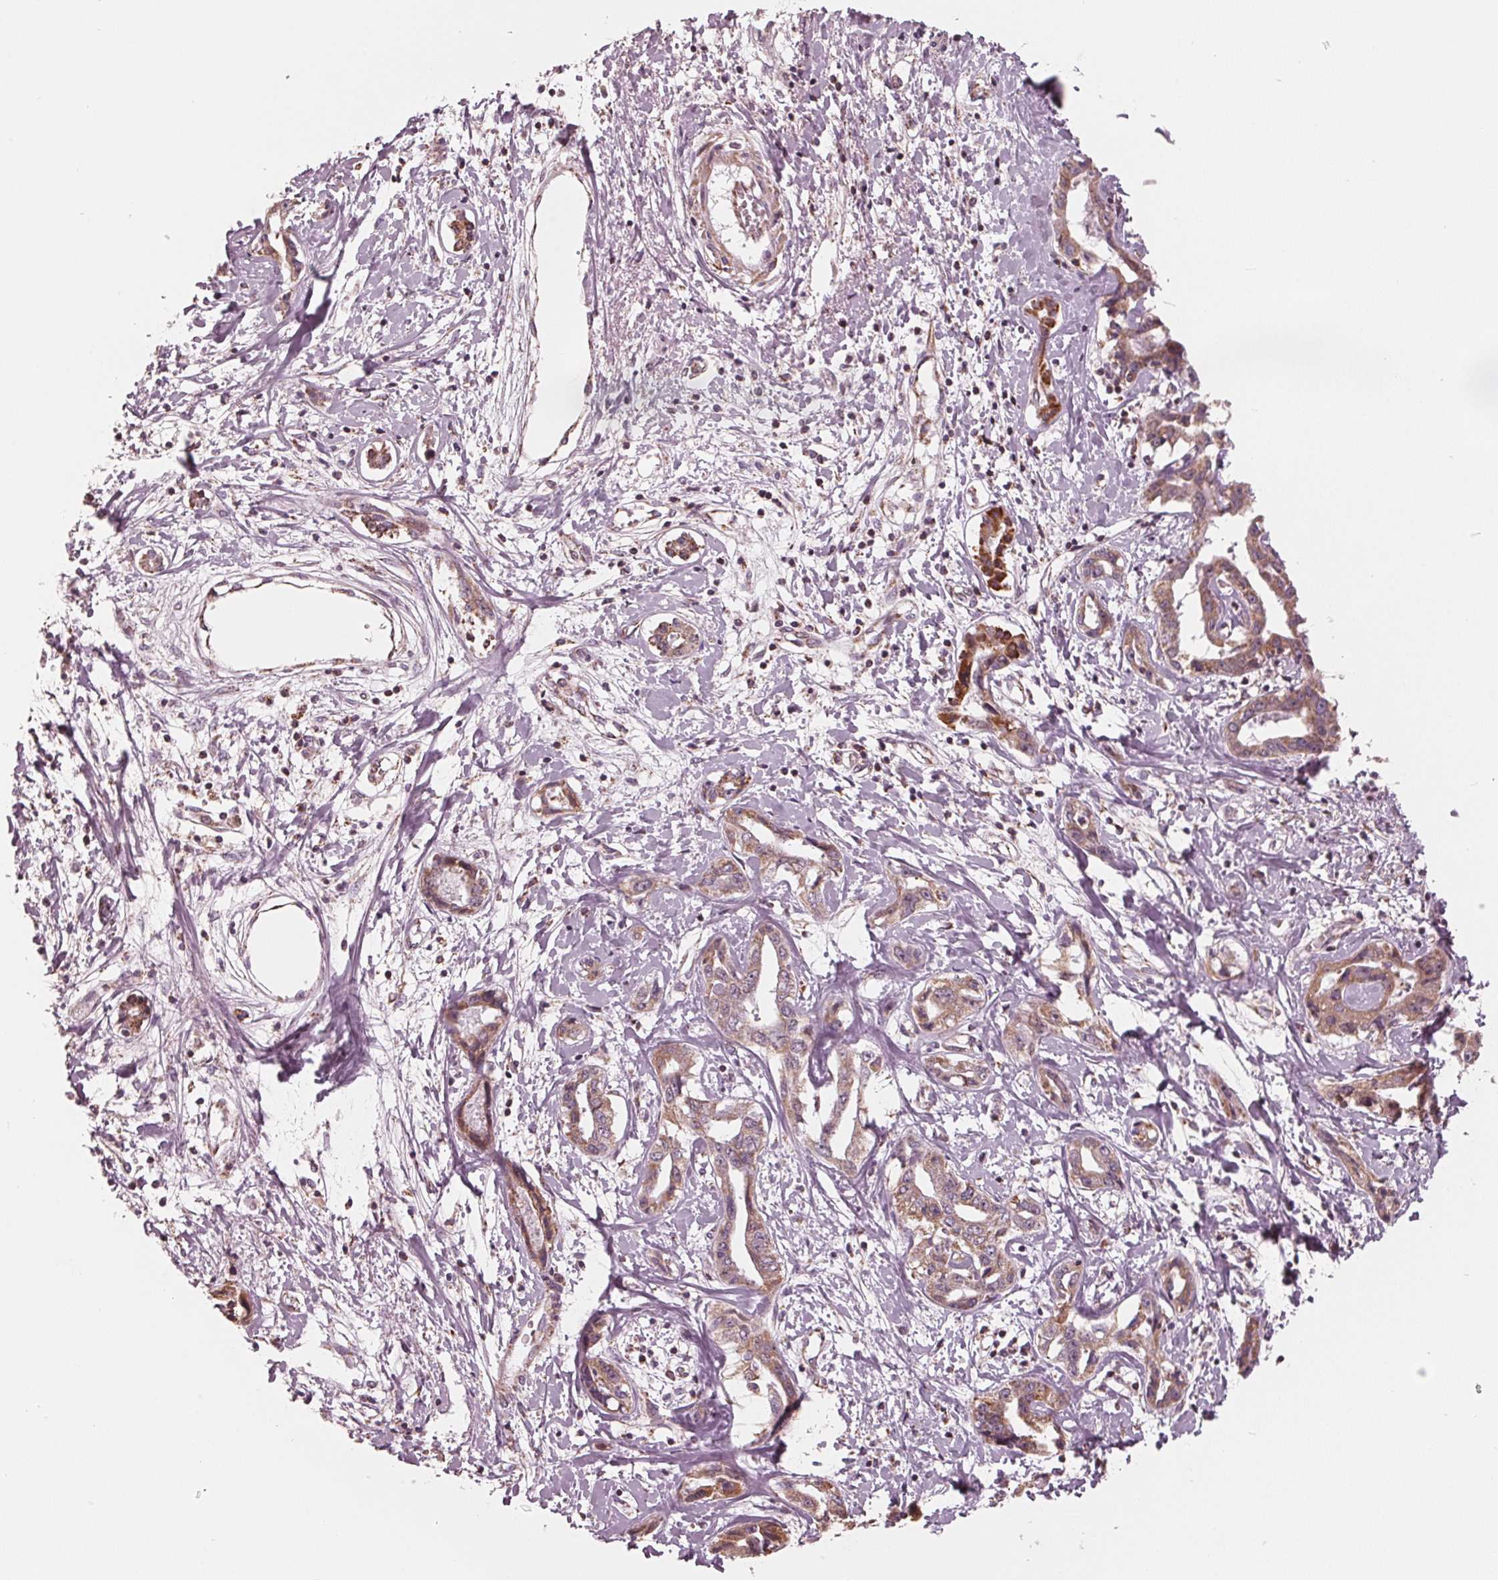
{"staining": {"intensity": "moderate", "quantity": ">75%", "location": "cytoplasmic/membranous"}, "tissue": "liver cancer", "cell_type": "Tumor cells", "image_type": "cancer", "snomed": [{"axis": "morphology", "description": "Cholangiocarcinoma"}, {"axis": "topography", "description": "Liver"}], "caption": "About >75% of tumor cells in human liver cancer (cholangiocarcinoma) exhibit moderate cytoplasmic/membranous protein staining as visualized by brown immunohistochemical staining.", "gene": "DCAF4L2", "patient": {"sex": "male", "age": 59}}